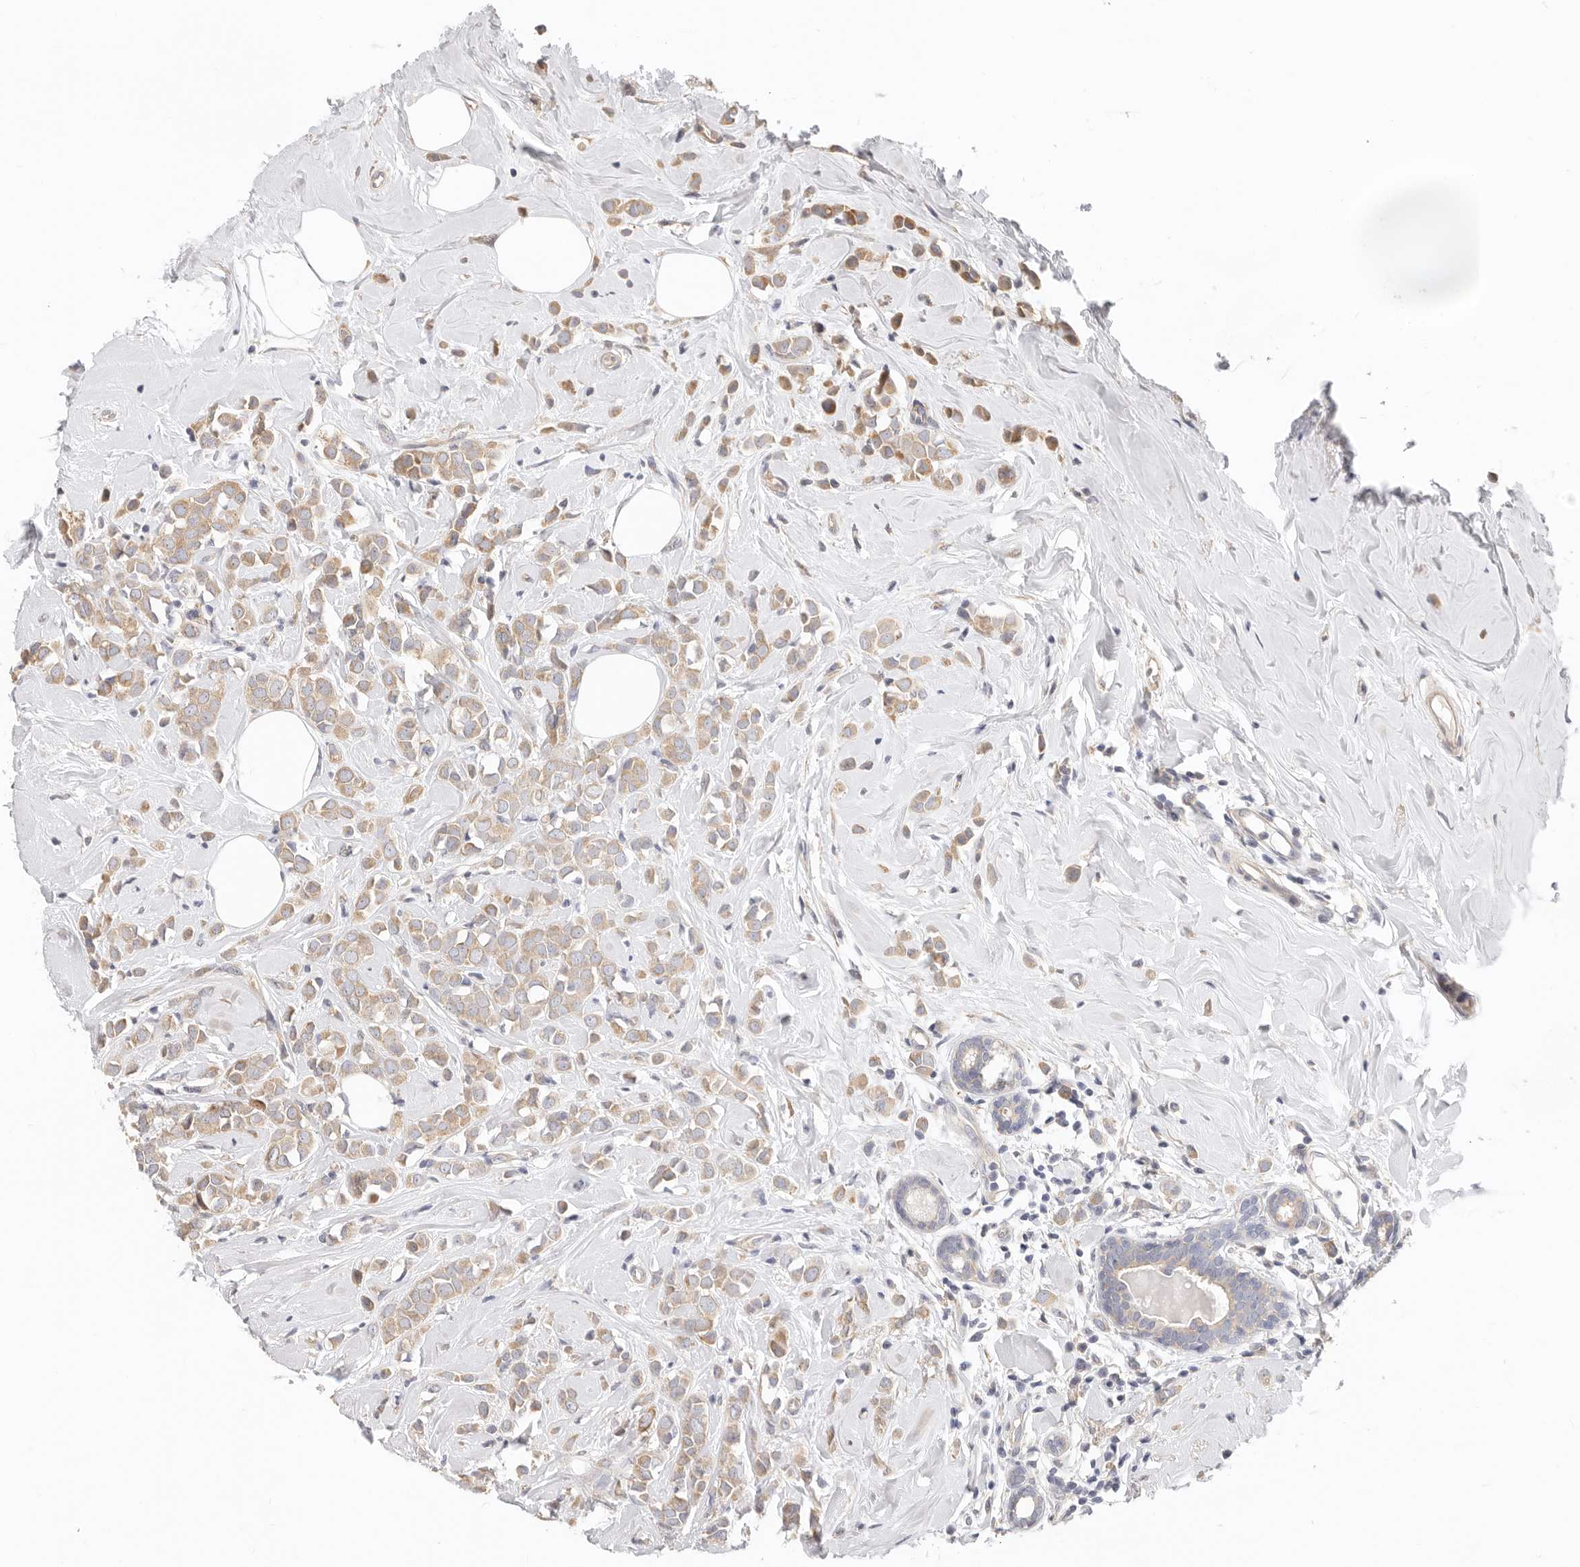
{"staining": {"intensity": "weak", "quantity": ">75%", "location": "cytoplasmic/membranous"}, "tissue": "breast cancer", "cell_type": "Tumor cells", "image_type": "cancer", "snomed": [{"axis": "morphology", "description": "Lobular carcinoma"}, {"axis": "topography", "description": "Breast"}], "caption": "The immunohistochemical stain shows weak cytoplasmic/membranous positivity in tumor cells of lobular carcinoma (breast) tissue.", "gene": "AFDN", "patient": {"sex": "female", "age": 47}}